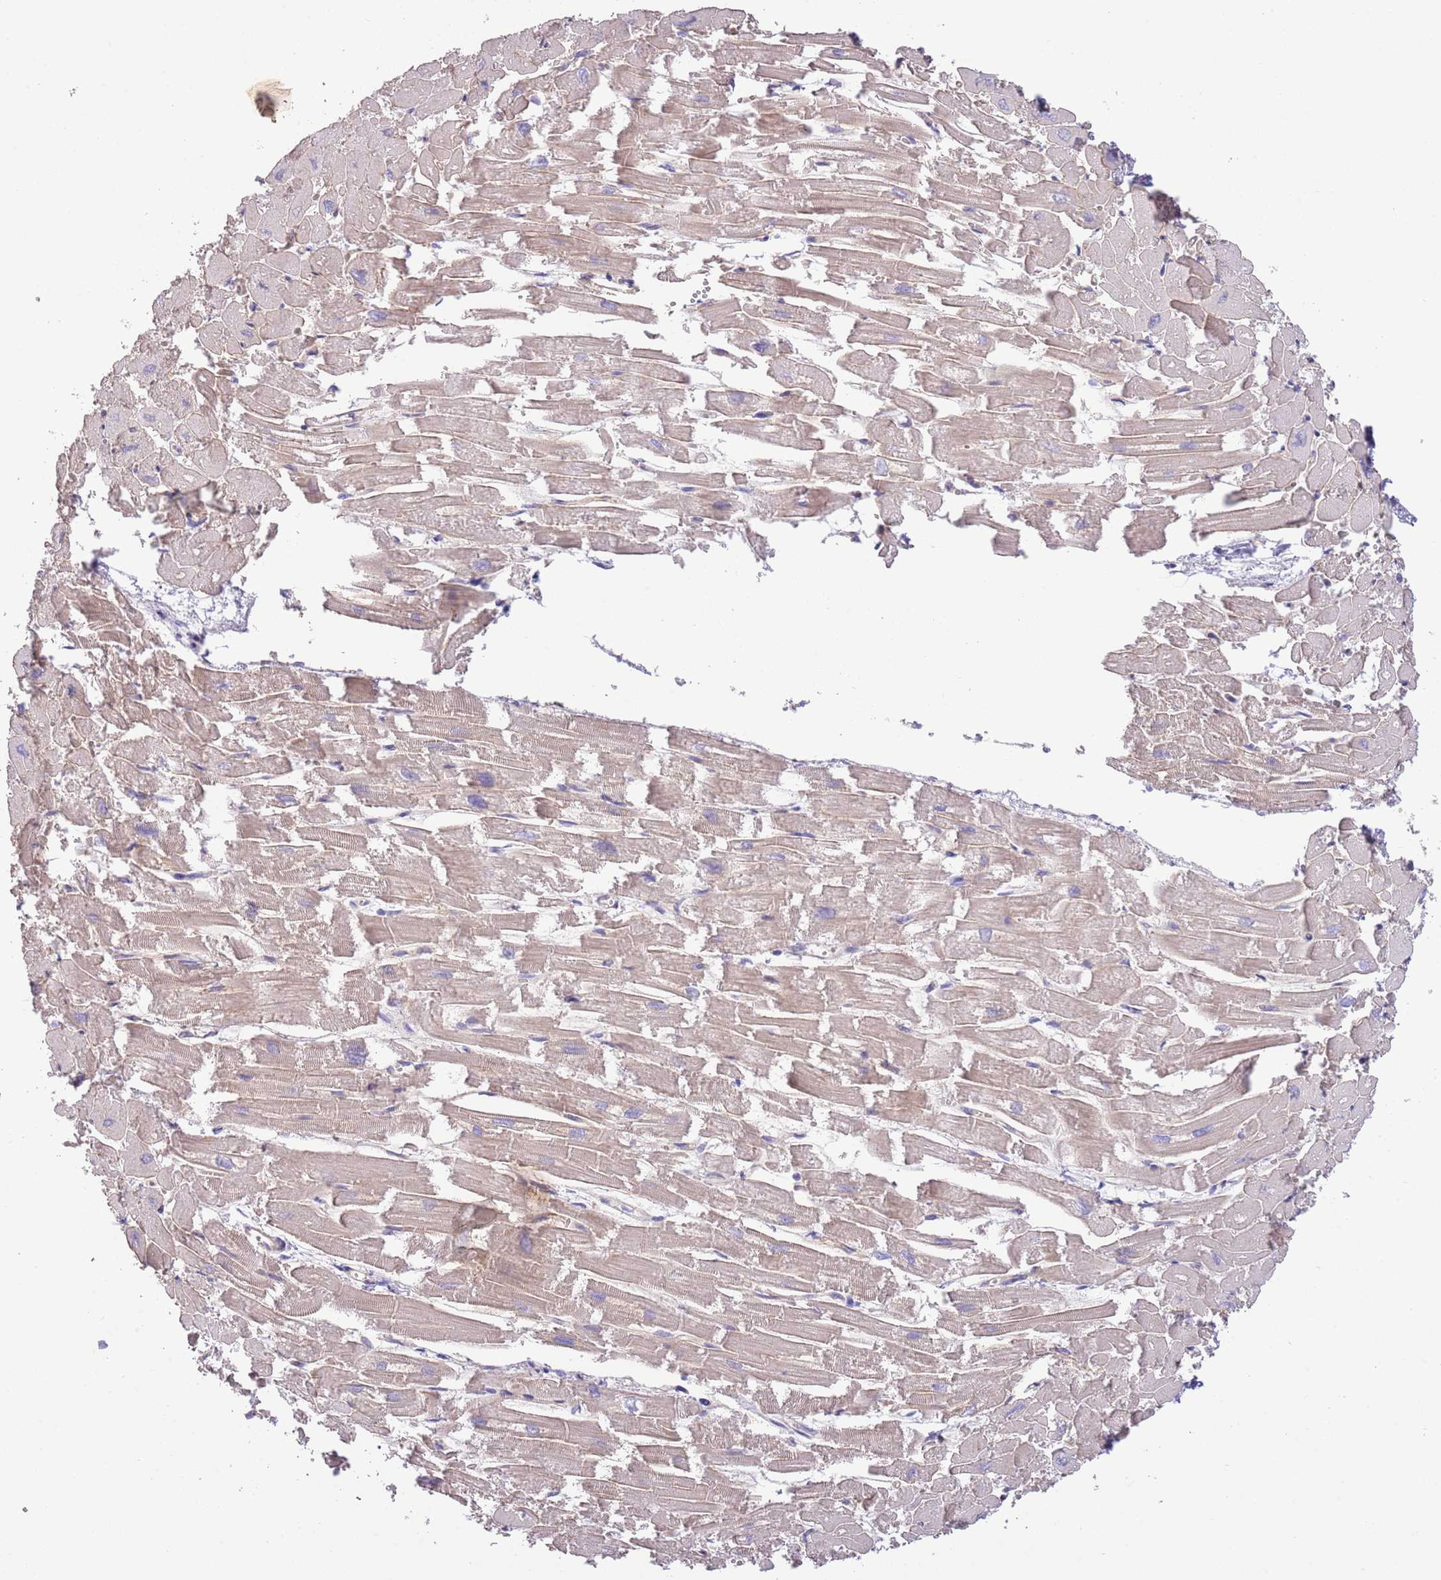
{"staining": {"intensity": "weak", "quantity": "25%-75%", "location": "cytoplasmic/membranous"}, "tissue": "heart muscle", "cell_type": "Cardiomyocytes", "image_type": "normal", "snomed": [{"axis": "morphology", "description": "Normal tissue, NOS"}, {"axis": "topography", "description": "Heart"}], "caption": "Immunohistochemistry (IHC) photomicrograph of benign heart muscle stained for a protein (brown), which shows low levels of weak cytoplasmic/membranous staining in about 25%-75% of cardiomyocytes.", "gene": "SFTPA1", "patient": {"sex": "male", "age": 54}}